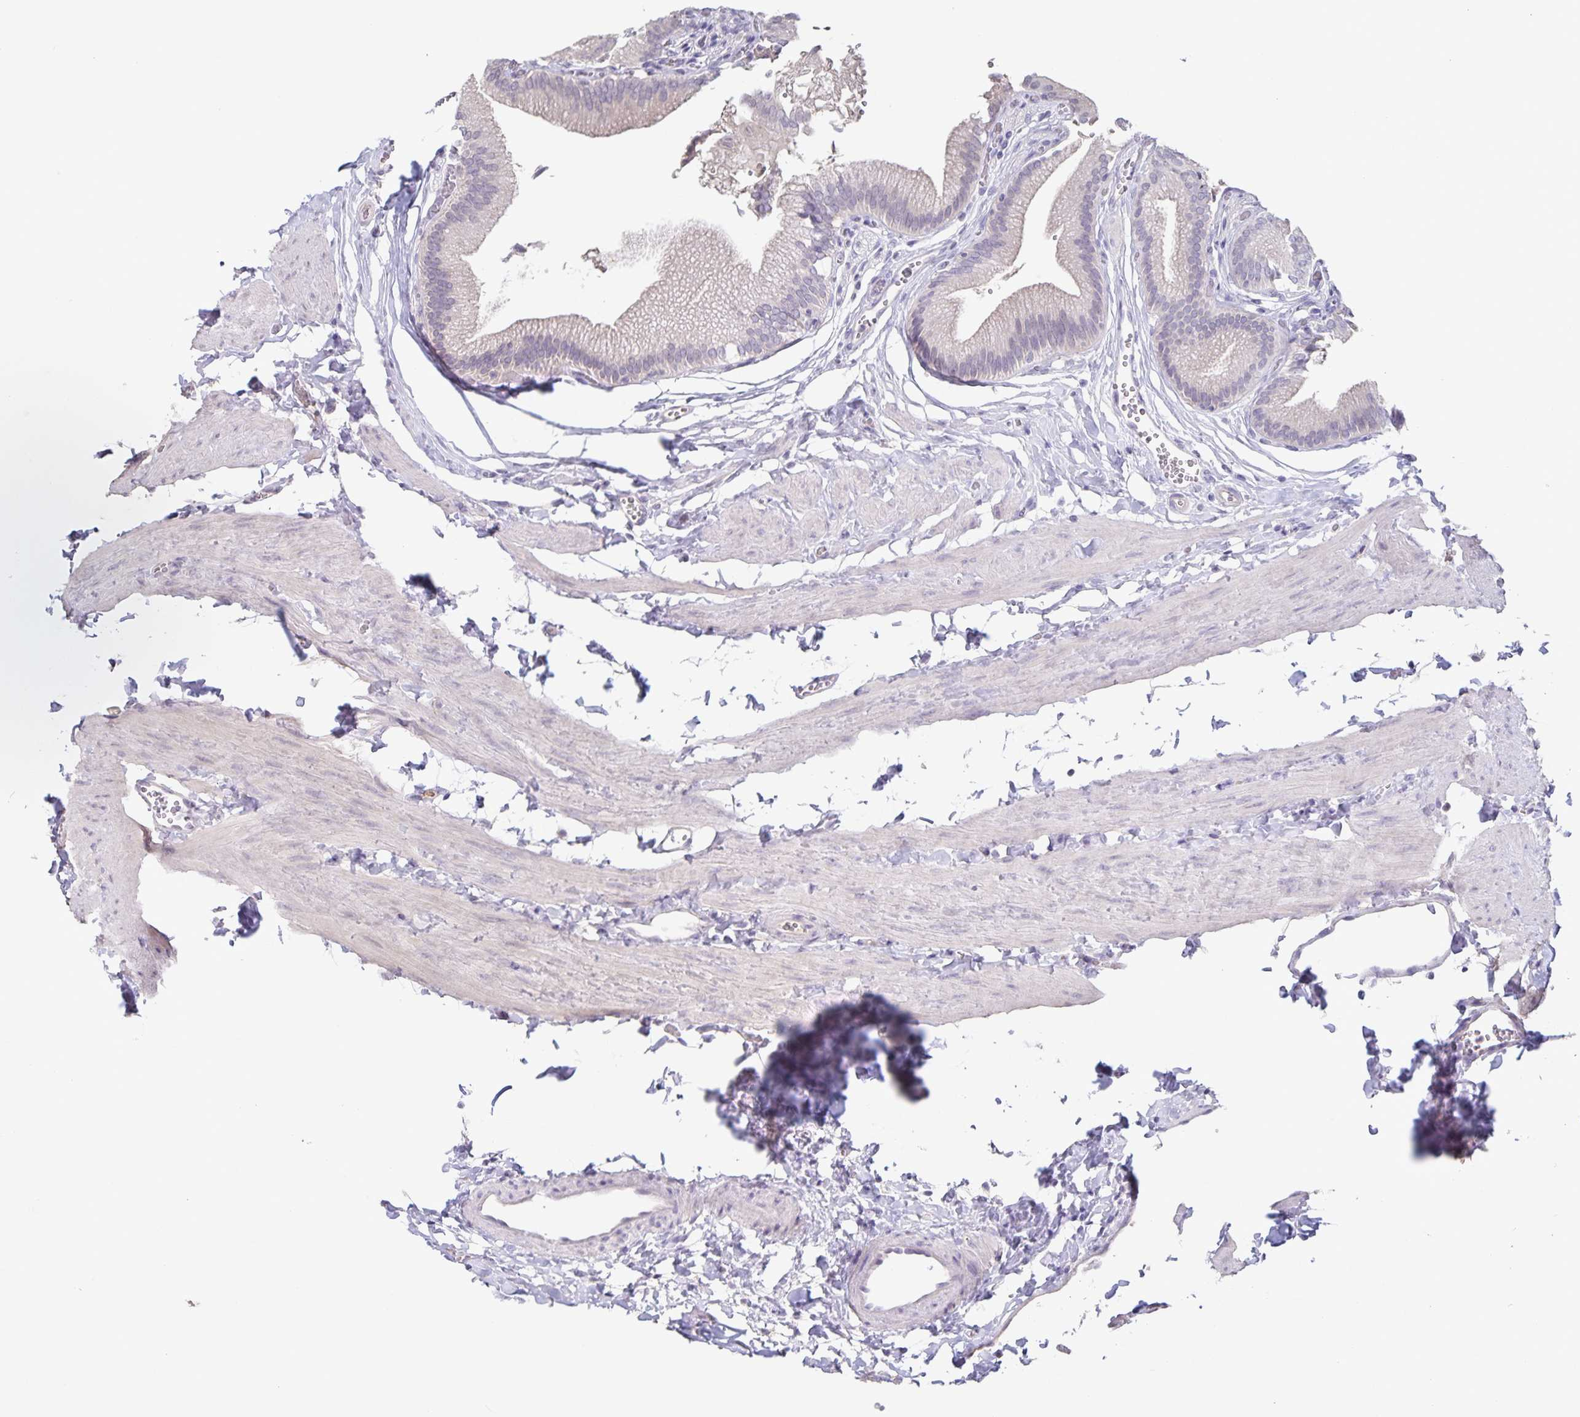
{"staining": {"intensity": "weak", "quantity": "<25%", "location": "cytoplasmic/membranous"}, "tissue": "gallbladder", "cell_type": "Glandular cells", "image_type": "normal", "snomed": [{"axis": "morphology", "description": "Normal tissue, NOS"}, {"axis": "topography", "description": "Gallbladder"}, {"axis": "topography", "description": "Peripheral nerve tissue"}], "caption": "This is an IHC photomicrograph of benign gallbladder. There is no staining in glandular cells.", "gene": "INSL5", "patient": {"sex": "male", "age": 17}}